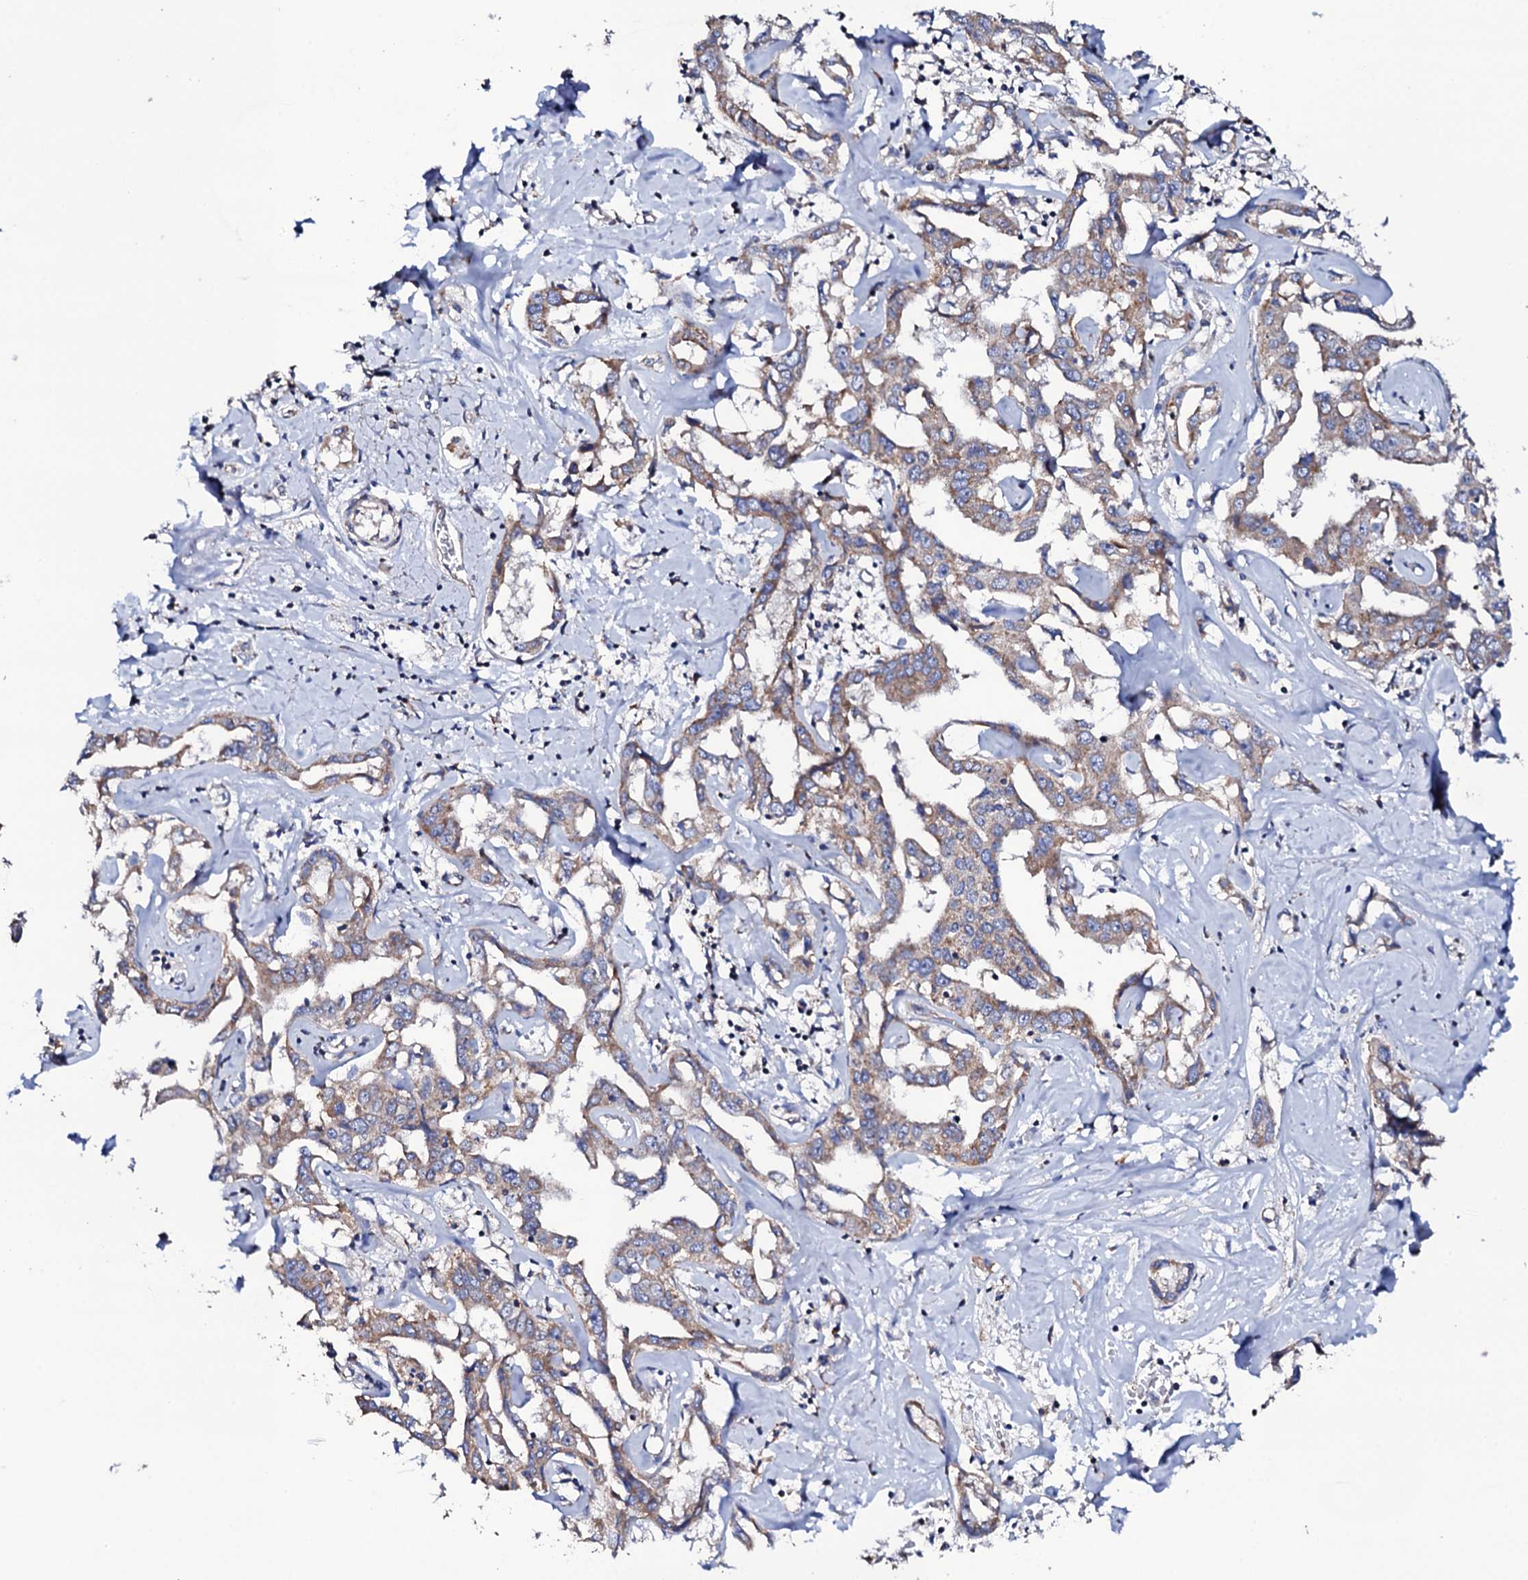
{"staining": {"intensity": "moderate", "quantity": "25%-75%", "location": "cytoplasmic/membranous"}, "tissue": "liver cancer", "cell_type": "Tumor cells", "image_type": "cancer", "snomed": [{"axis": "morphology", "description": "Cholangiocarcinoma"}, {"axis": "topography", "description": "Liver"}], "caption": "This photomicrograph shows IHC staining of human liver cancer (cholangiocarcinoma), with medium moderate cytoplasmic/membranous positivity in approximately 25%-75% of tumor cells.", "gene": "TCAF2", "patient": {"sex": "male", "age": 59}}